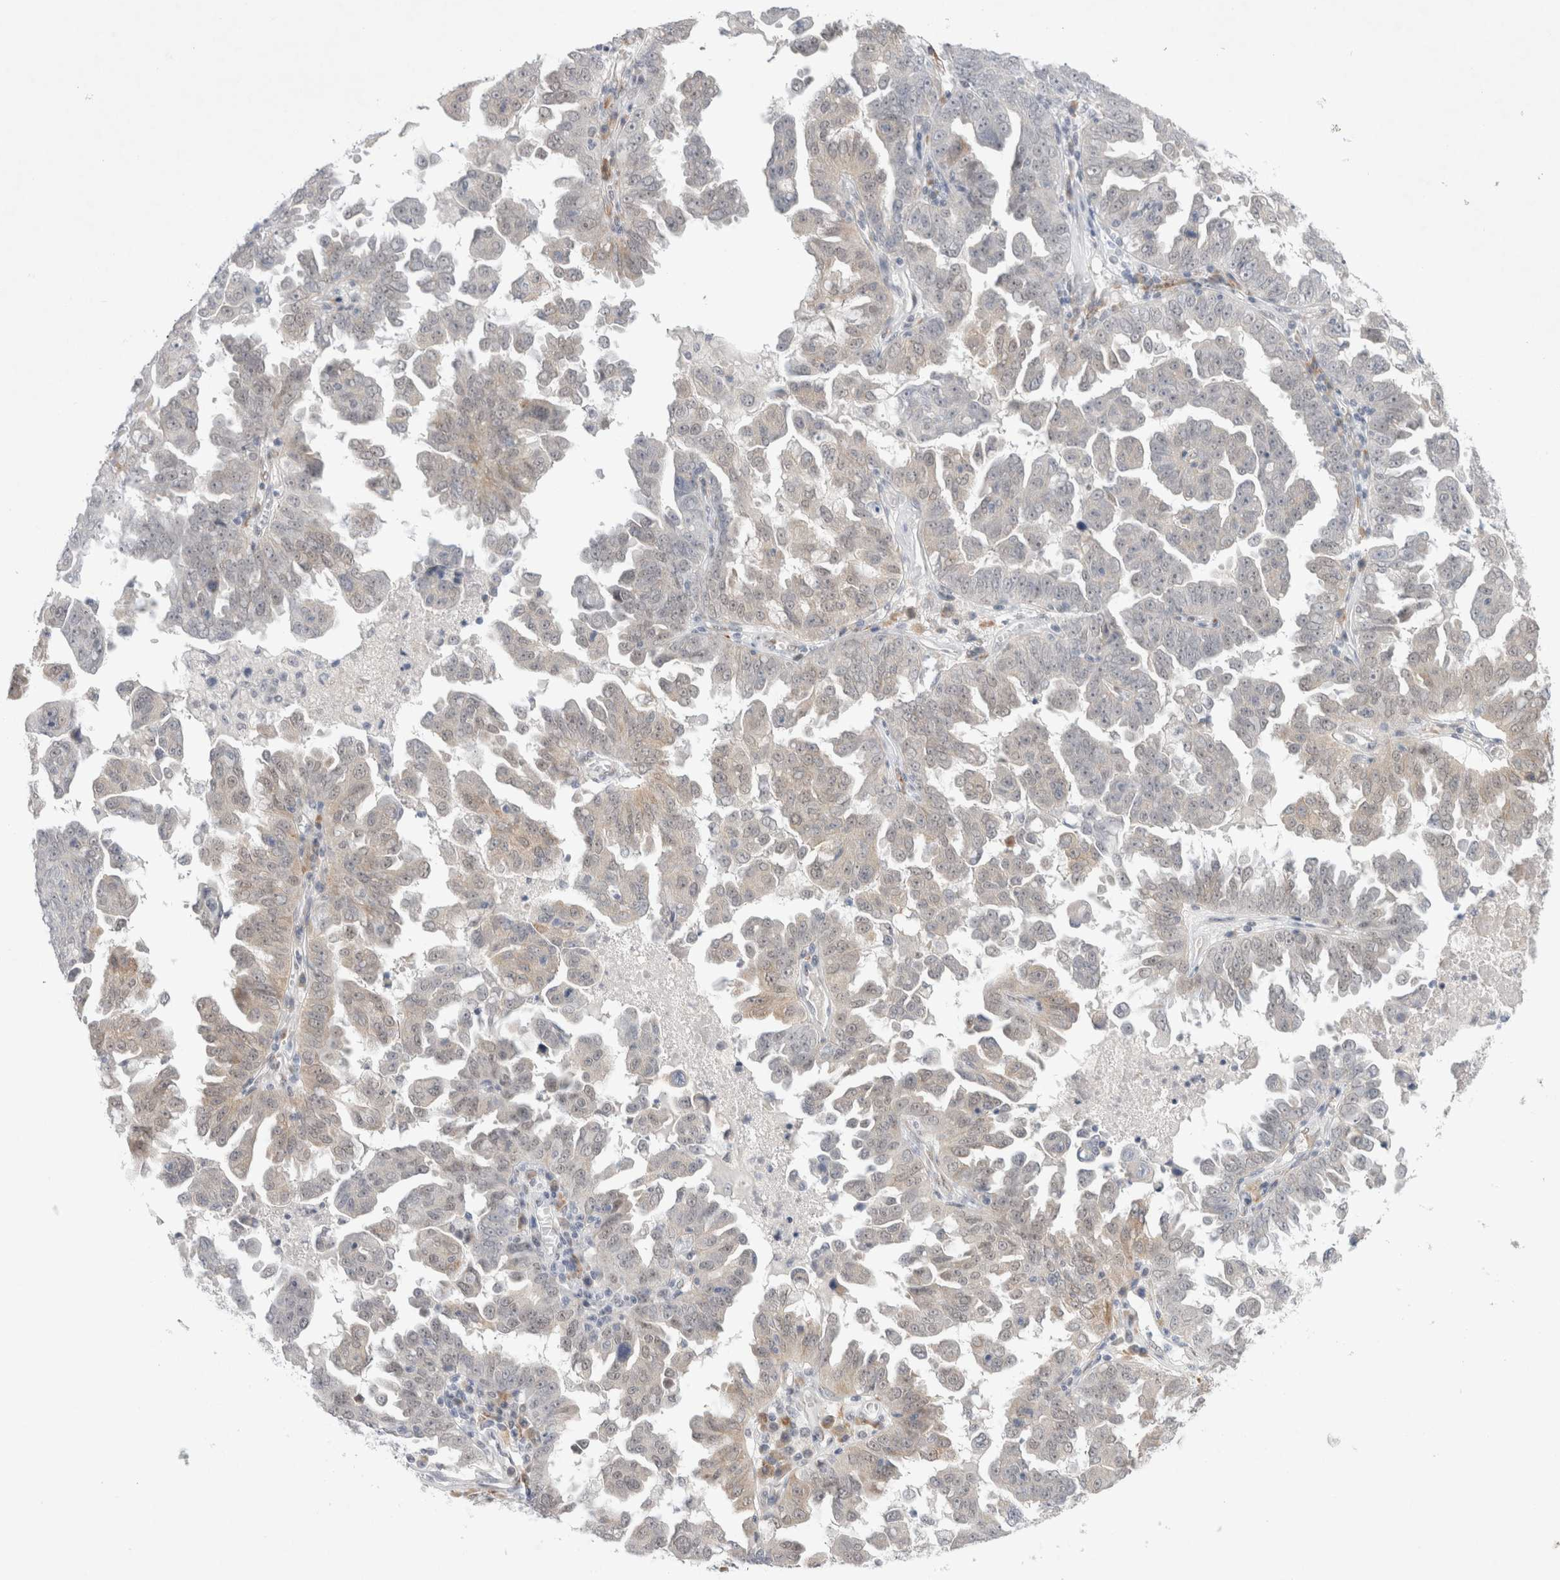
{"staining": {"intensity": "negative", "quantity": "none", "location": "none"}, "tissue": "ovarian cancer", "cell_type": "Tumor cells", "image_type": "cancer", "snomed": [{"axis": "morphology", "description": "Carcinoma, endometroid"}, {"axis": "topography", "description": "Ovary"}], "caption": "This photomicrograph is of ovarian endometroid carcinoma stained with IHC to label a protein in brown with the nuclei are counter-stained blue. There is no staining in tumor cells. Nuclei are stained in blue.", "gene": "TRMT1L", "patient": {"sex": "female", "age": 62}}